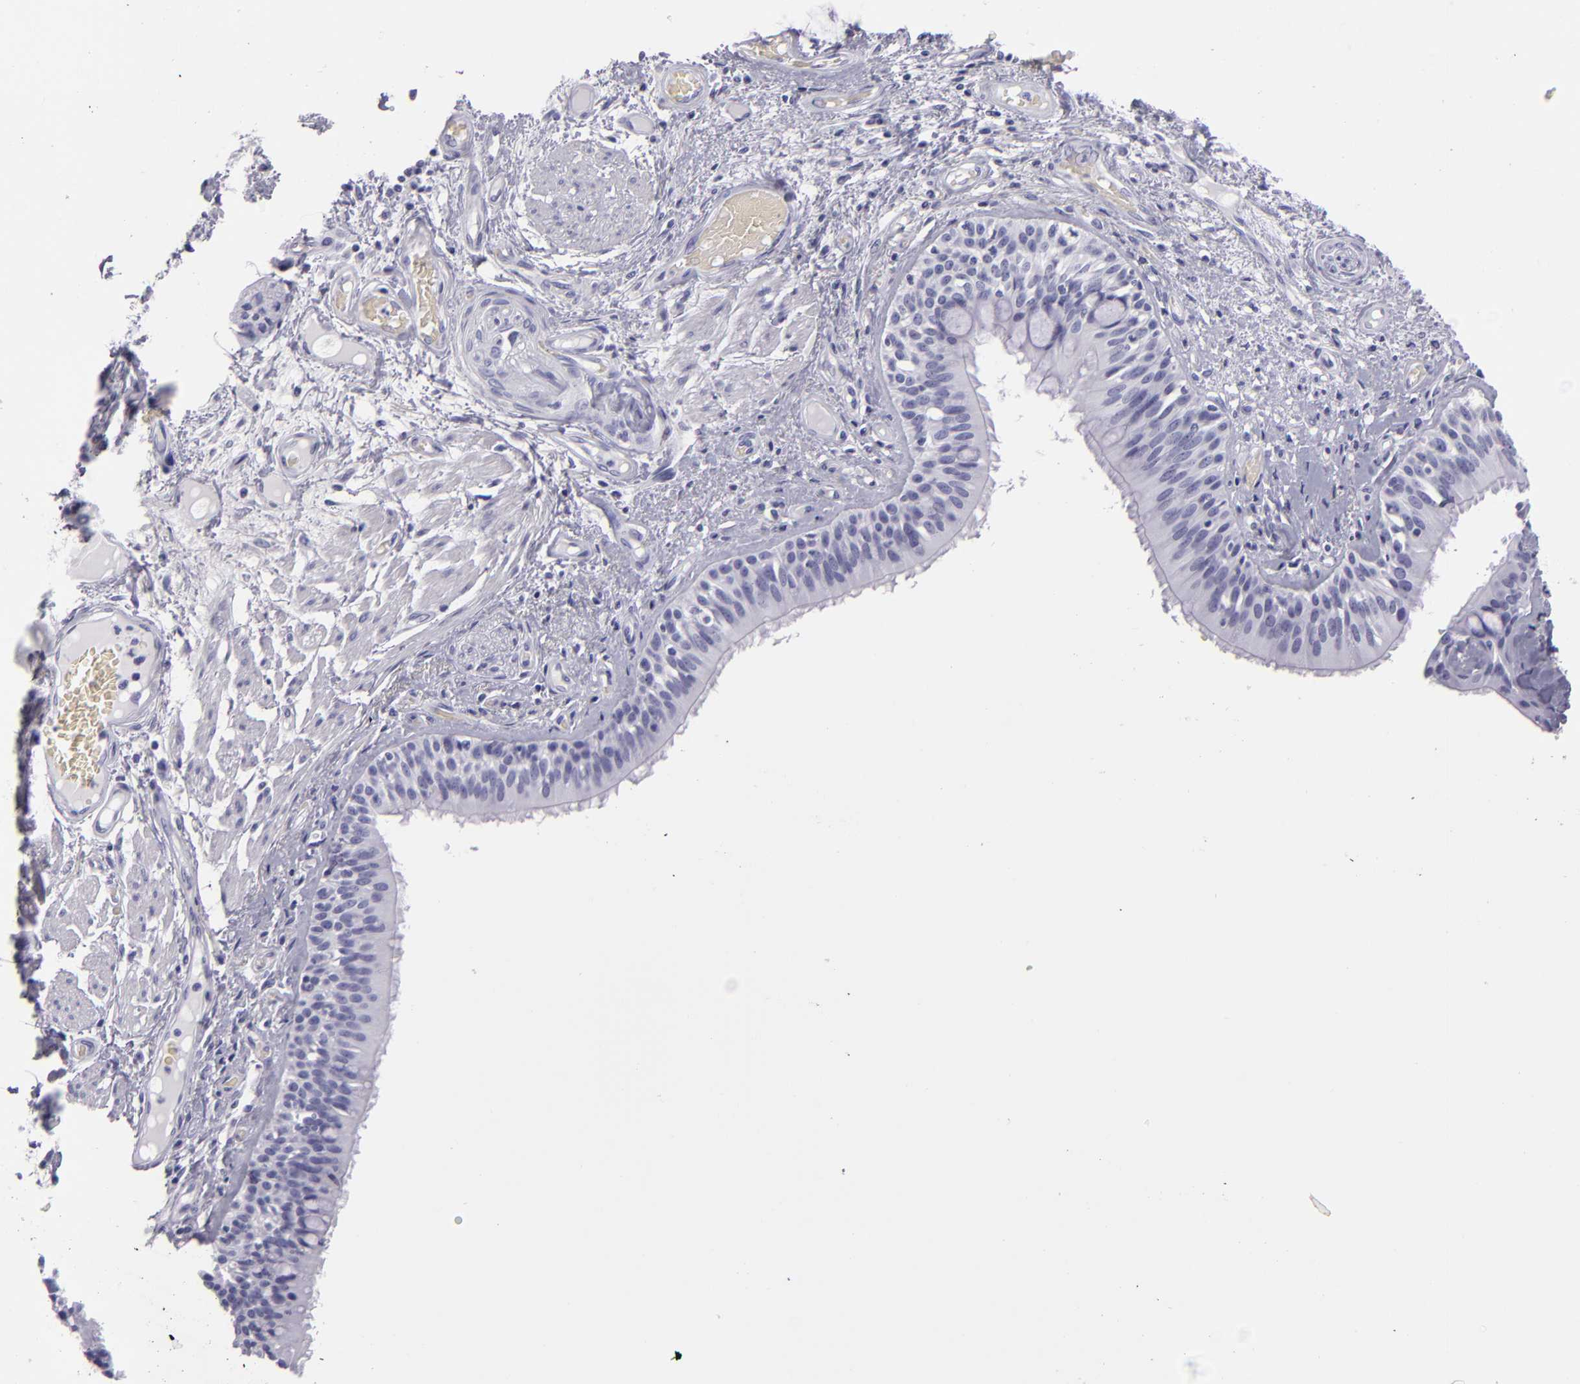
{"staining": {"intensity": "negative", "quantity": "none", "location": "none"}, "tissue": "bronchus", "cell_type": "Respiratory epithelial cells", "image_type": "normal", "snomed": [{"axis": "morphology", "description": "Normal tissue, NOS"}, {"axis": "morphology", "description": "Squamous cell carcinoma, NOS"}, {"axis": "topography", "description": "Bronchus"}, {"axis": "topography", "description": "Lung"}], "caption": "This image is of benign bronchus stained with immunohistochemistry to label a protein in brown with the nuclei are counter-stained blue. There is no expression in respiratory epithelial cells.", "gene": "CR2", "patient": {"sex": "female", "age": 47}}